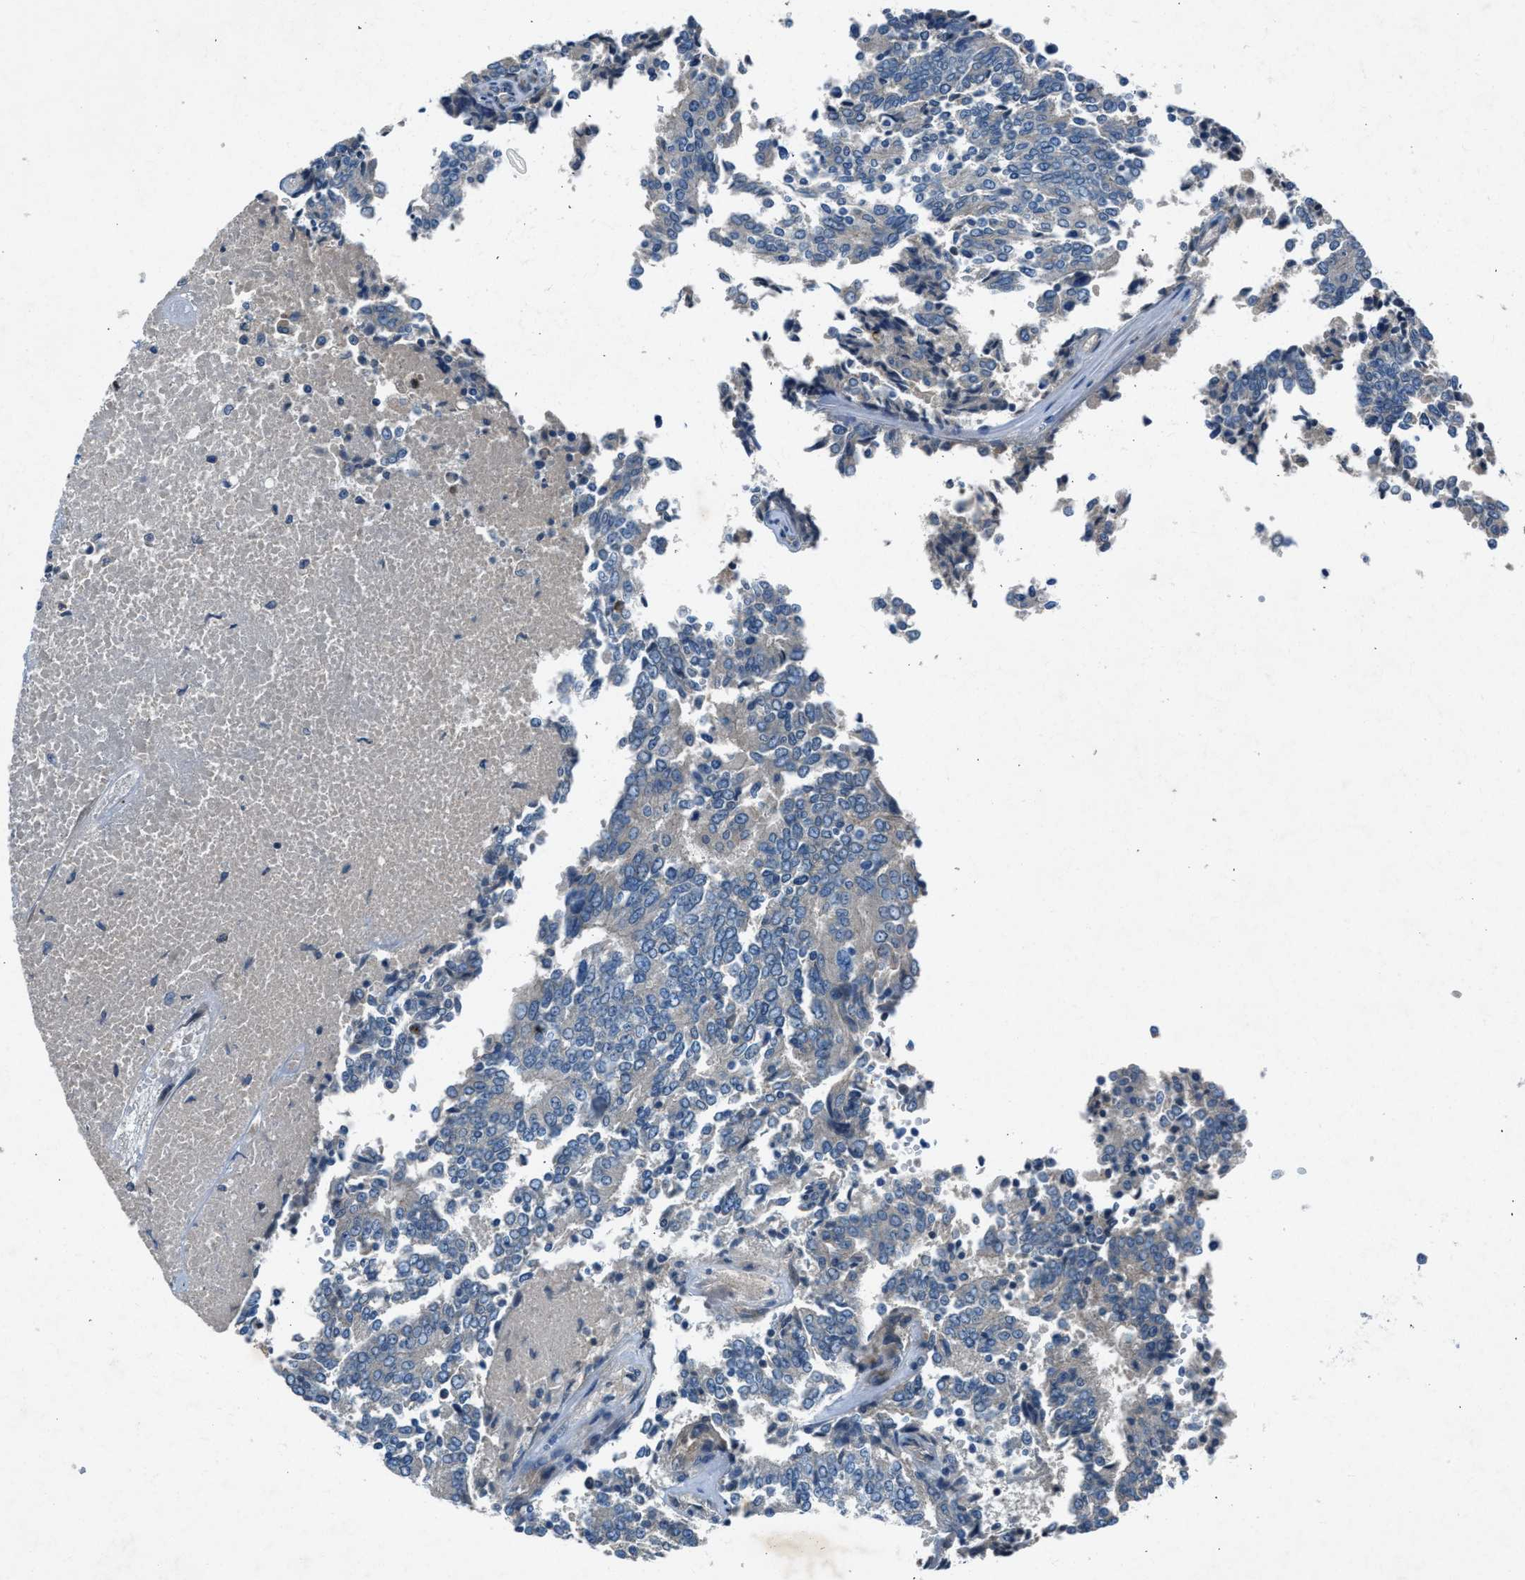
{"staining": {"intensity": "negative", "quantity": "none", "location": "none"}, "tissue": "prostate cancer", "cell_type": "Tumor cells", "image_type": "cancer", "snomed": [{"axis": "morphology", "description": "Normal tissue, NOS"}, {"axis": "morphology", "description": "Adenocarcinoma, High grade"}, {"axis": "topography", "description": "Prostate"}, {"axis": "topography", "description": "Seminal veicle"}], "caption": "IHC image of human prostate high-grade adenocarcinoma stained for a protein (brown), which demonstrates no expression in tumor cells.", "gene": "BMP1", "patient": {"sex": "male", "age": 55}}